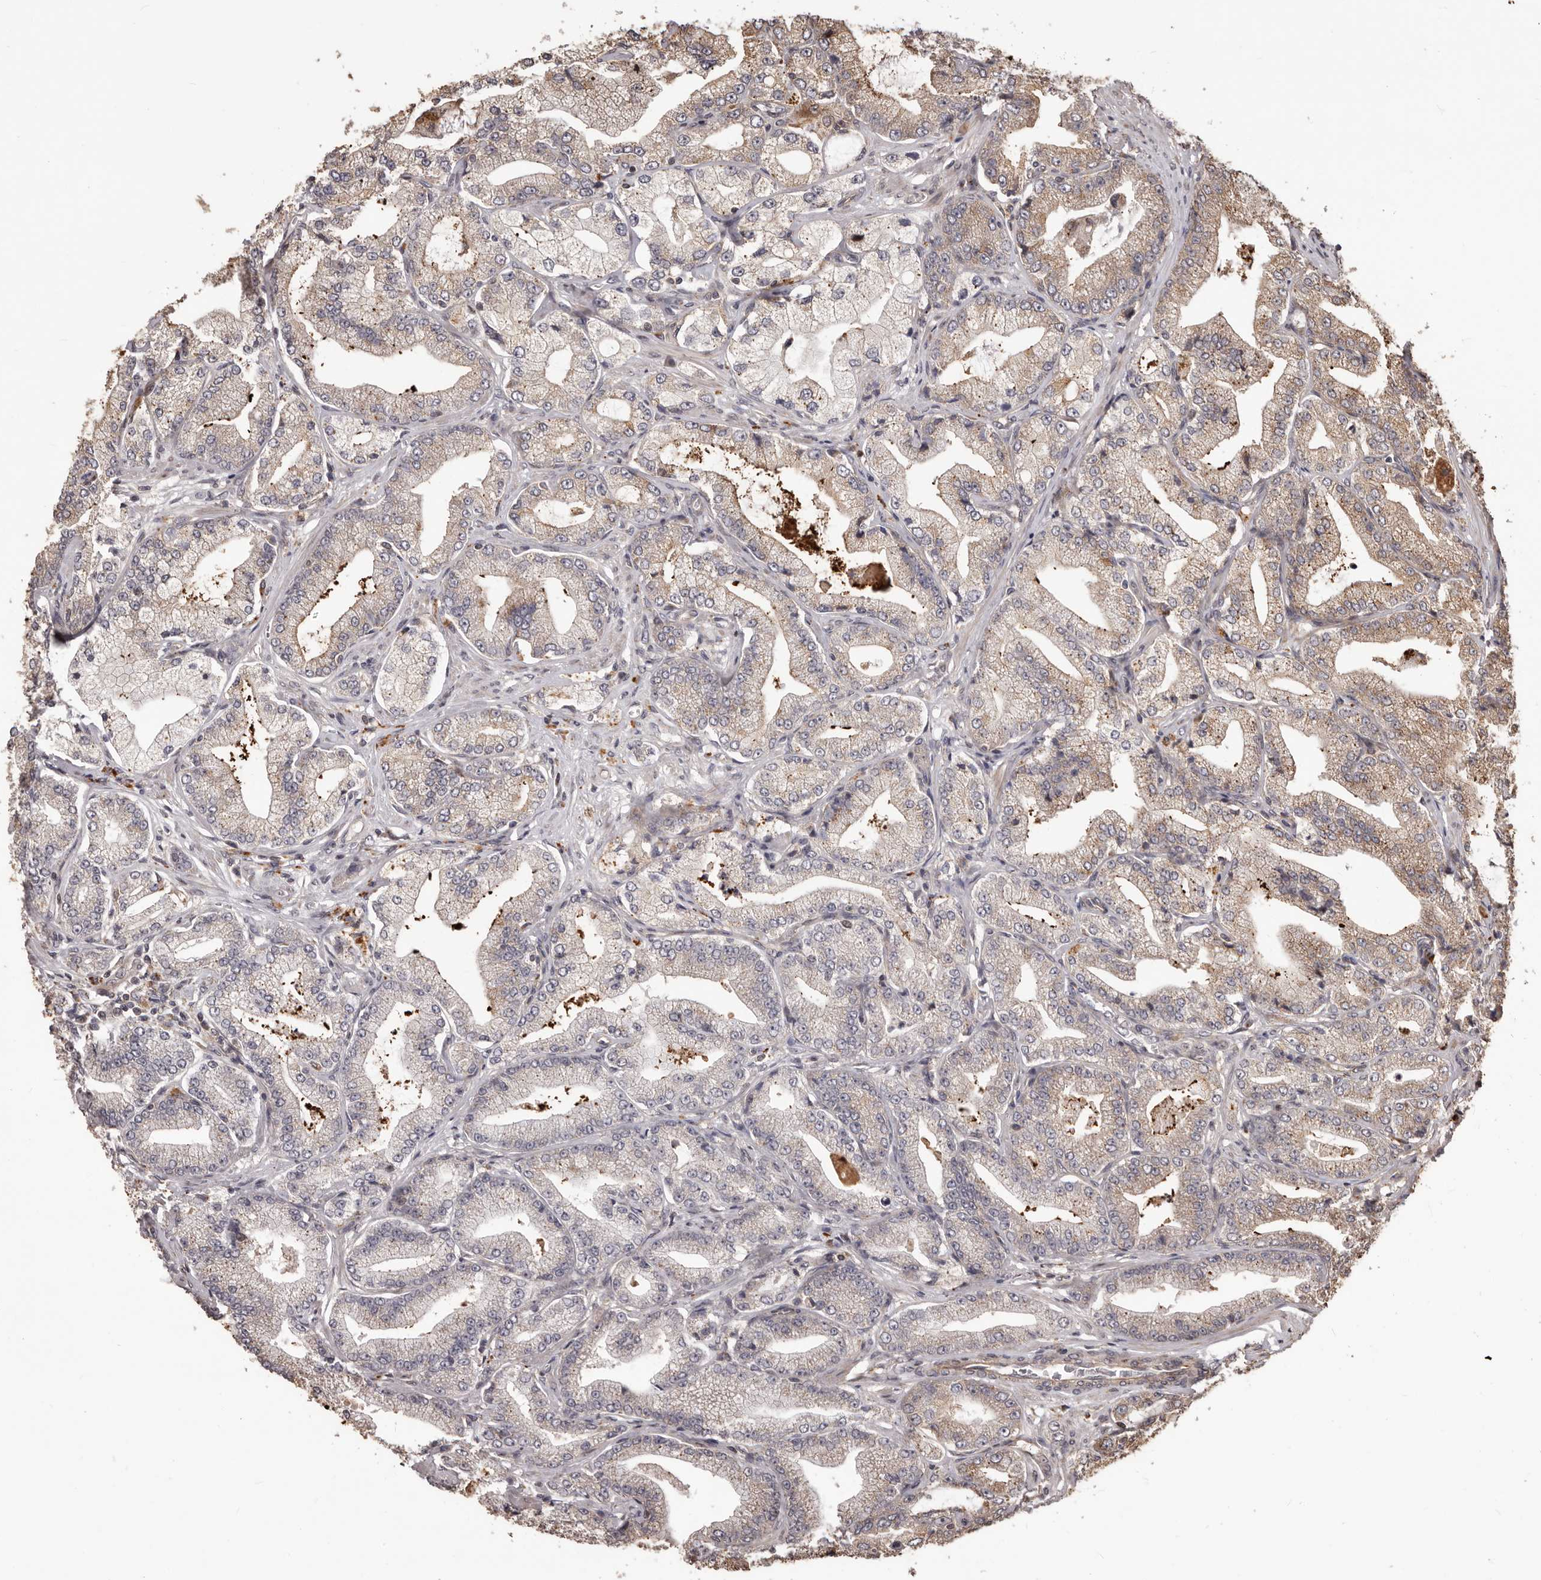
{"staining": {"intensity": "weak", "quantity": "<25%", "location": "cytoplasmic/membranous"}, "tissue": "prostate cancer", "cell_type": "Tumor cells", "image_type": "cancer", "snomed": [{"axis": "morphology", "description": "Adenocarcinoma, Low grade"}, {"axis": "topography", "description": "Prostate"}], "caption": "An immunohistochemistry (IHC) micrograph of prostate cancer is shown. There is no staining in tumor cells of prostate cancer.", "gene": "MTO1", "patient": {"sex": "male", "age": 63}}